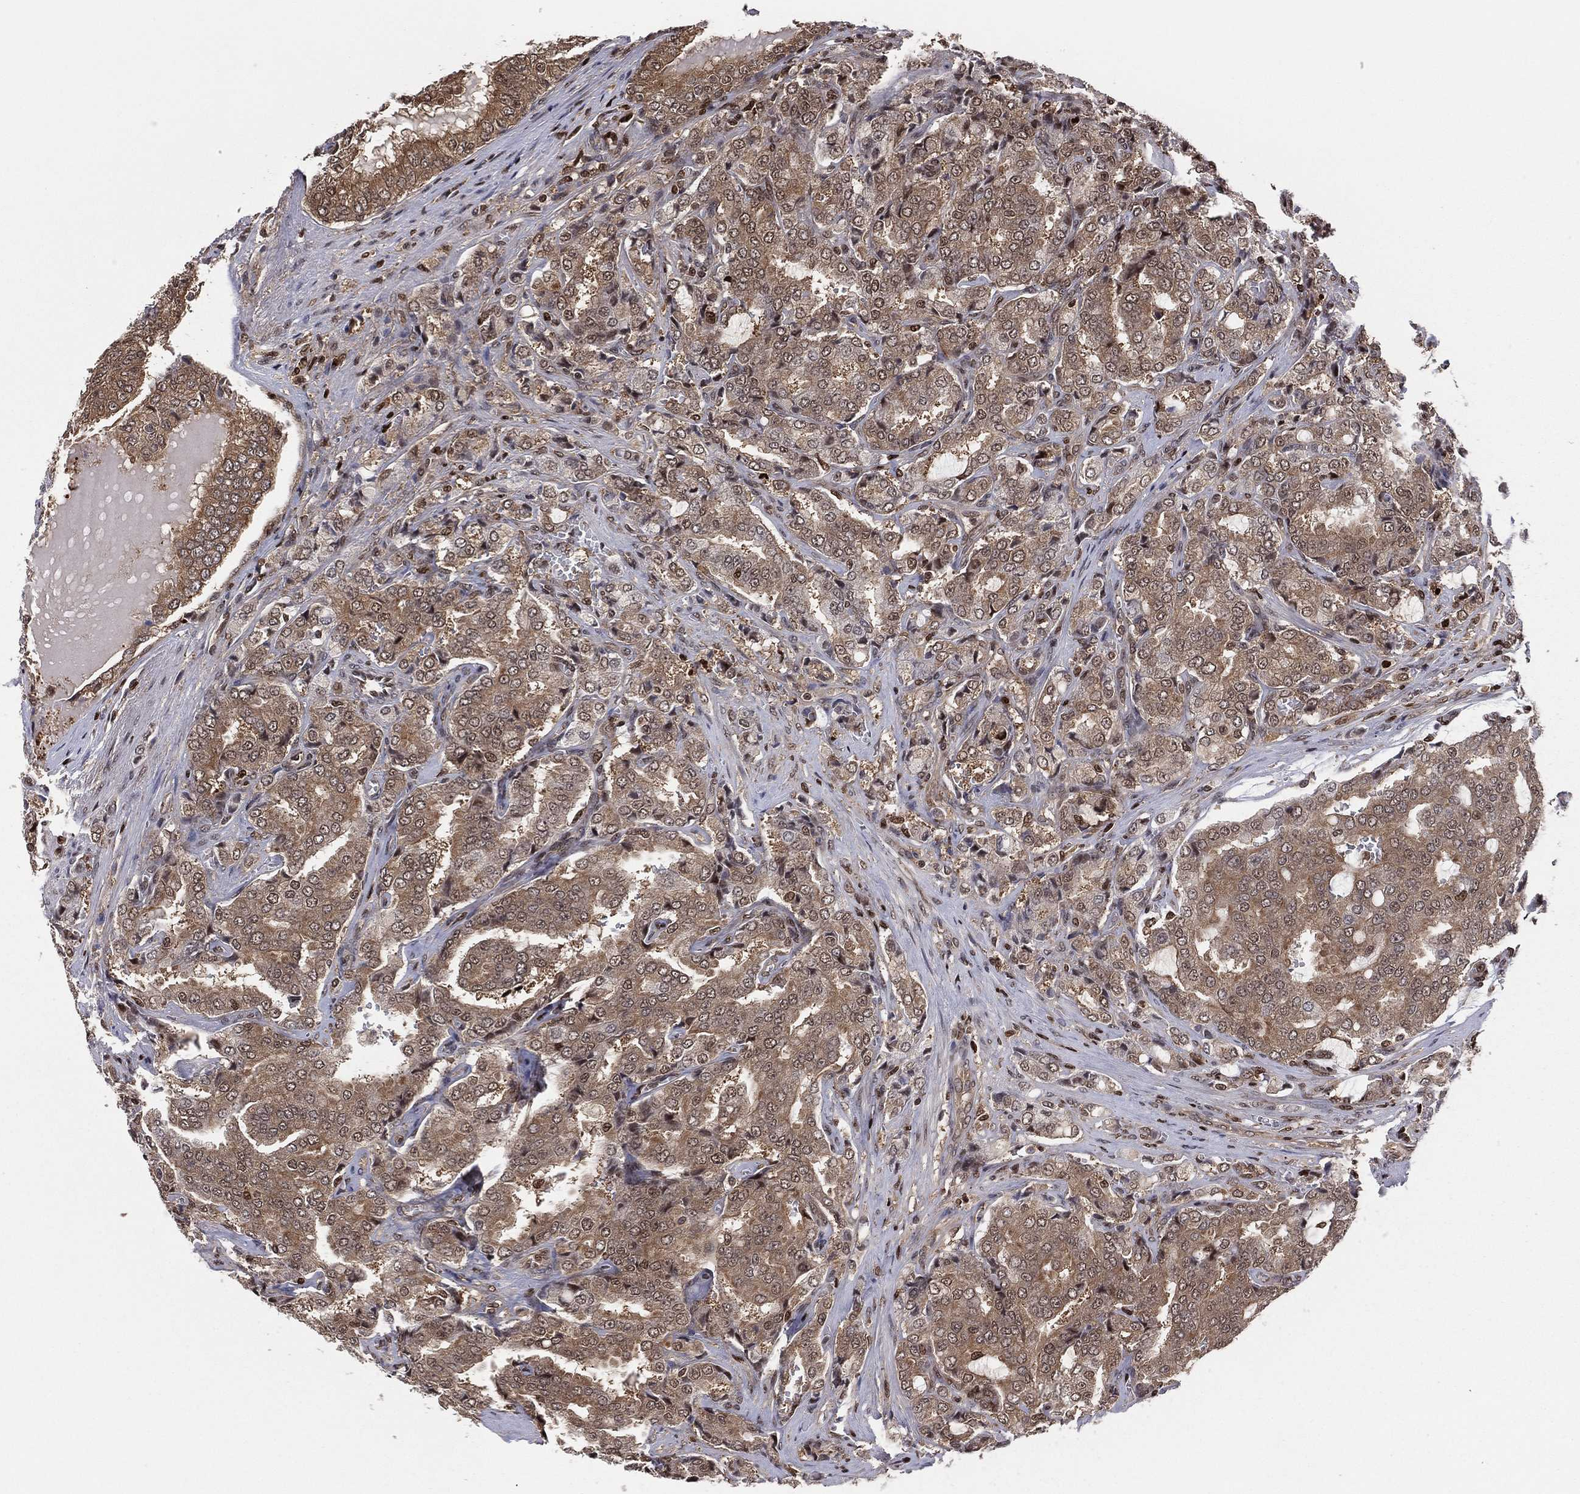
{"staining": {"intensity": "moderate", "quantity": ">75%", "location": "cytoplasmic/membranous"}, "tissue": "prostate cancer", "cell_type": "Tumor cells", "image_type": "cancer", "snomed": [{"axis": "morphology", "description": "Adenocarcinoma, NOS"}, {"axis": "topography", "description": "Prostate"}], "caption": "An image showing moderate cytoplasmic/membranous staining in about >75% of tumor cells in prostate cancer, as visualized by brown immunohistochemical staining.", "gene": "PSMA1", "patient": {"sex": "male", "age": 65}}